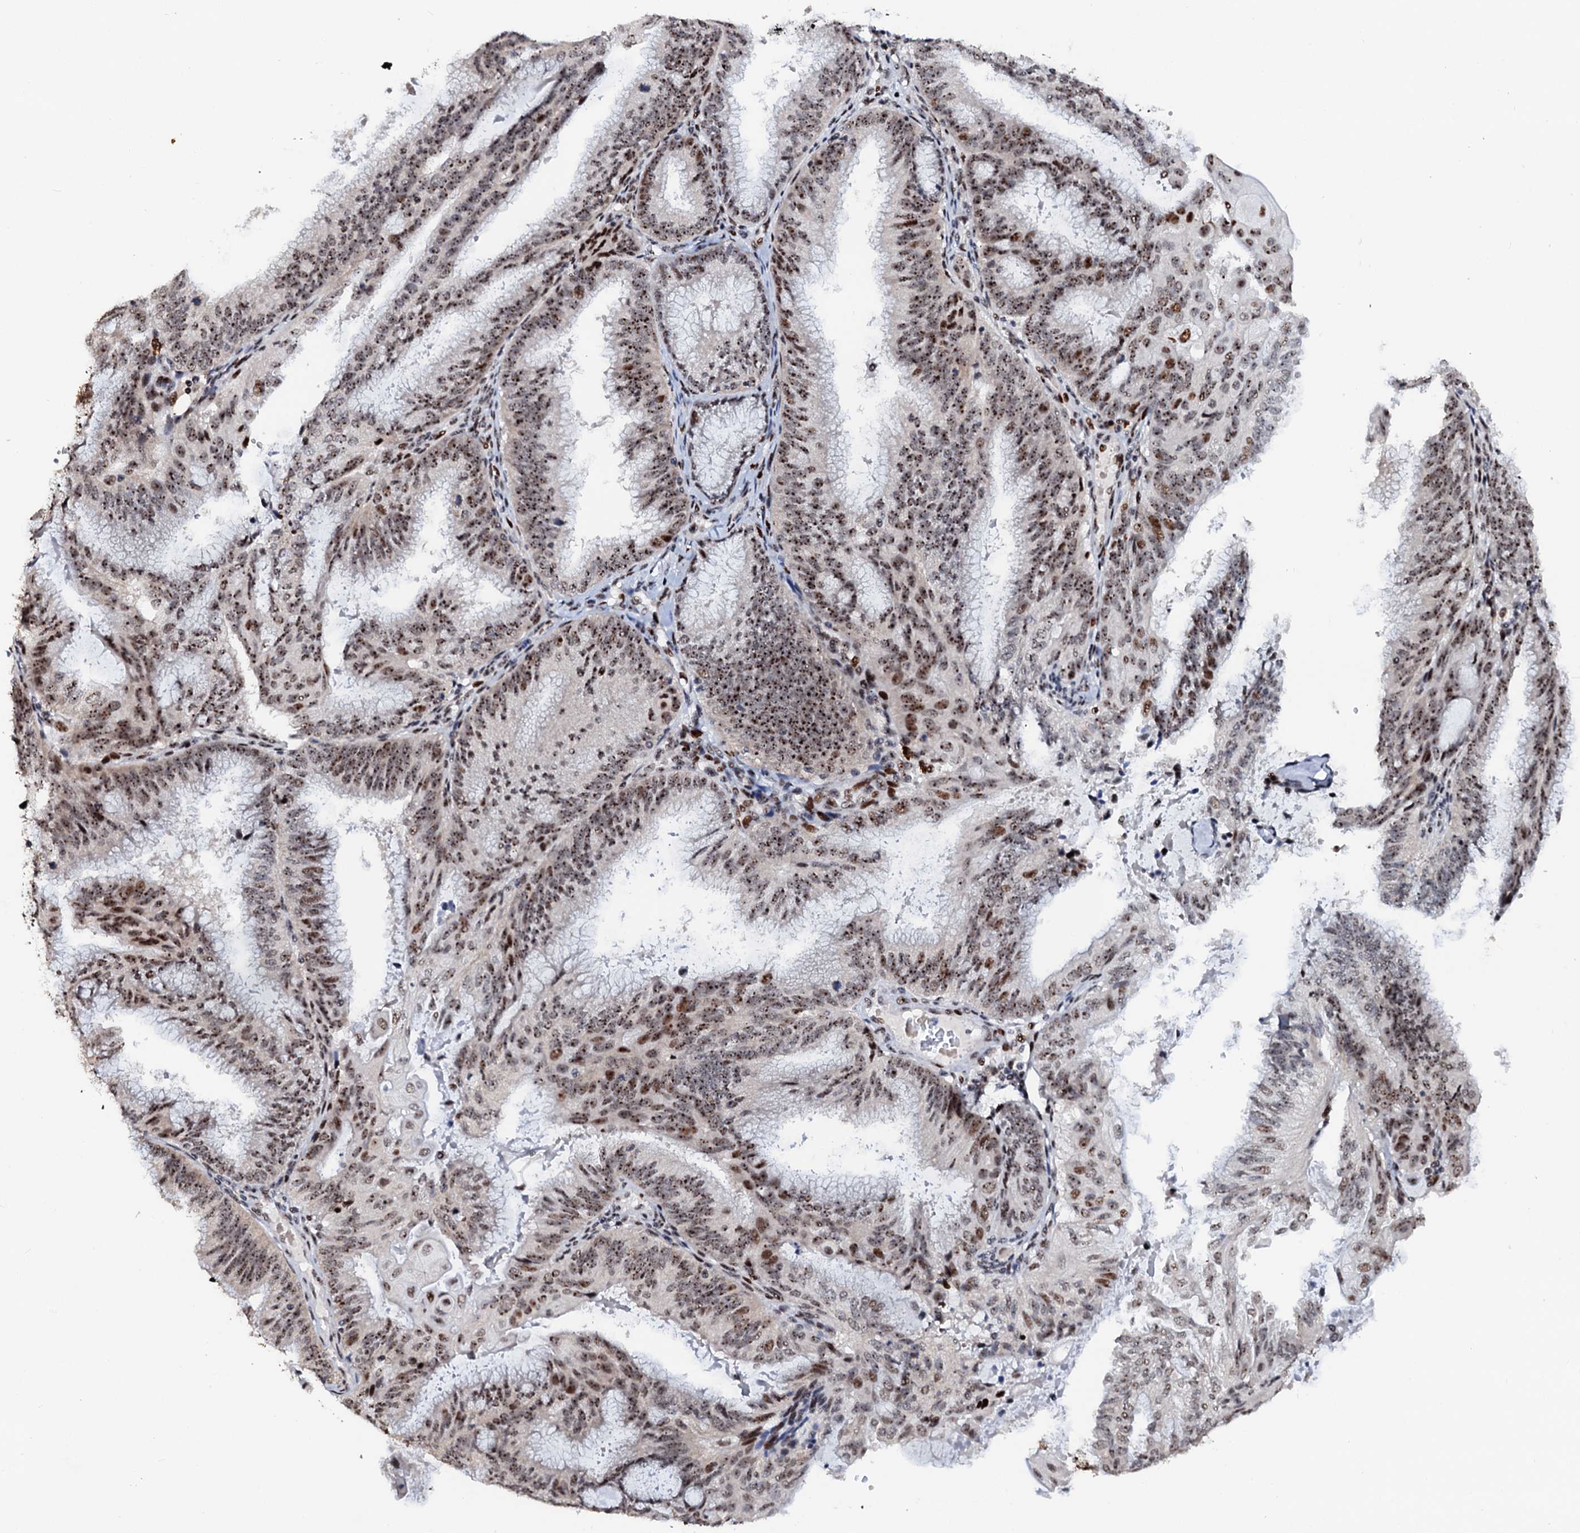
{"staining": {"intensity": "moderate", "quantity": ">75%", "location": "nuclear"}, "tissue": "endometrial cancer", "cell_type": "Tumor cells", "image_type": "cancer", "snomed": [{"axis": "morphology", "description": "Adenocarcinoma, NOS"}, {"axis": "topography", "description": "Endometrium"}], "caption": "Human endometrial cancer (adenocarcinoma) stained with a brown dye shows moderate nuclear positive expression in approximately >75% of tumor cells.", "gene": "NEUROG3", "patient": {"sex": "female", "age": 49}}